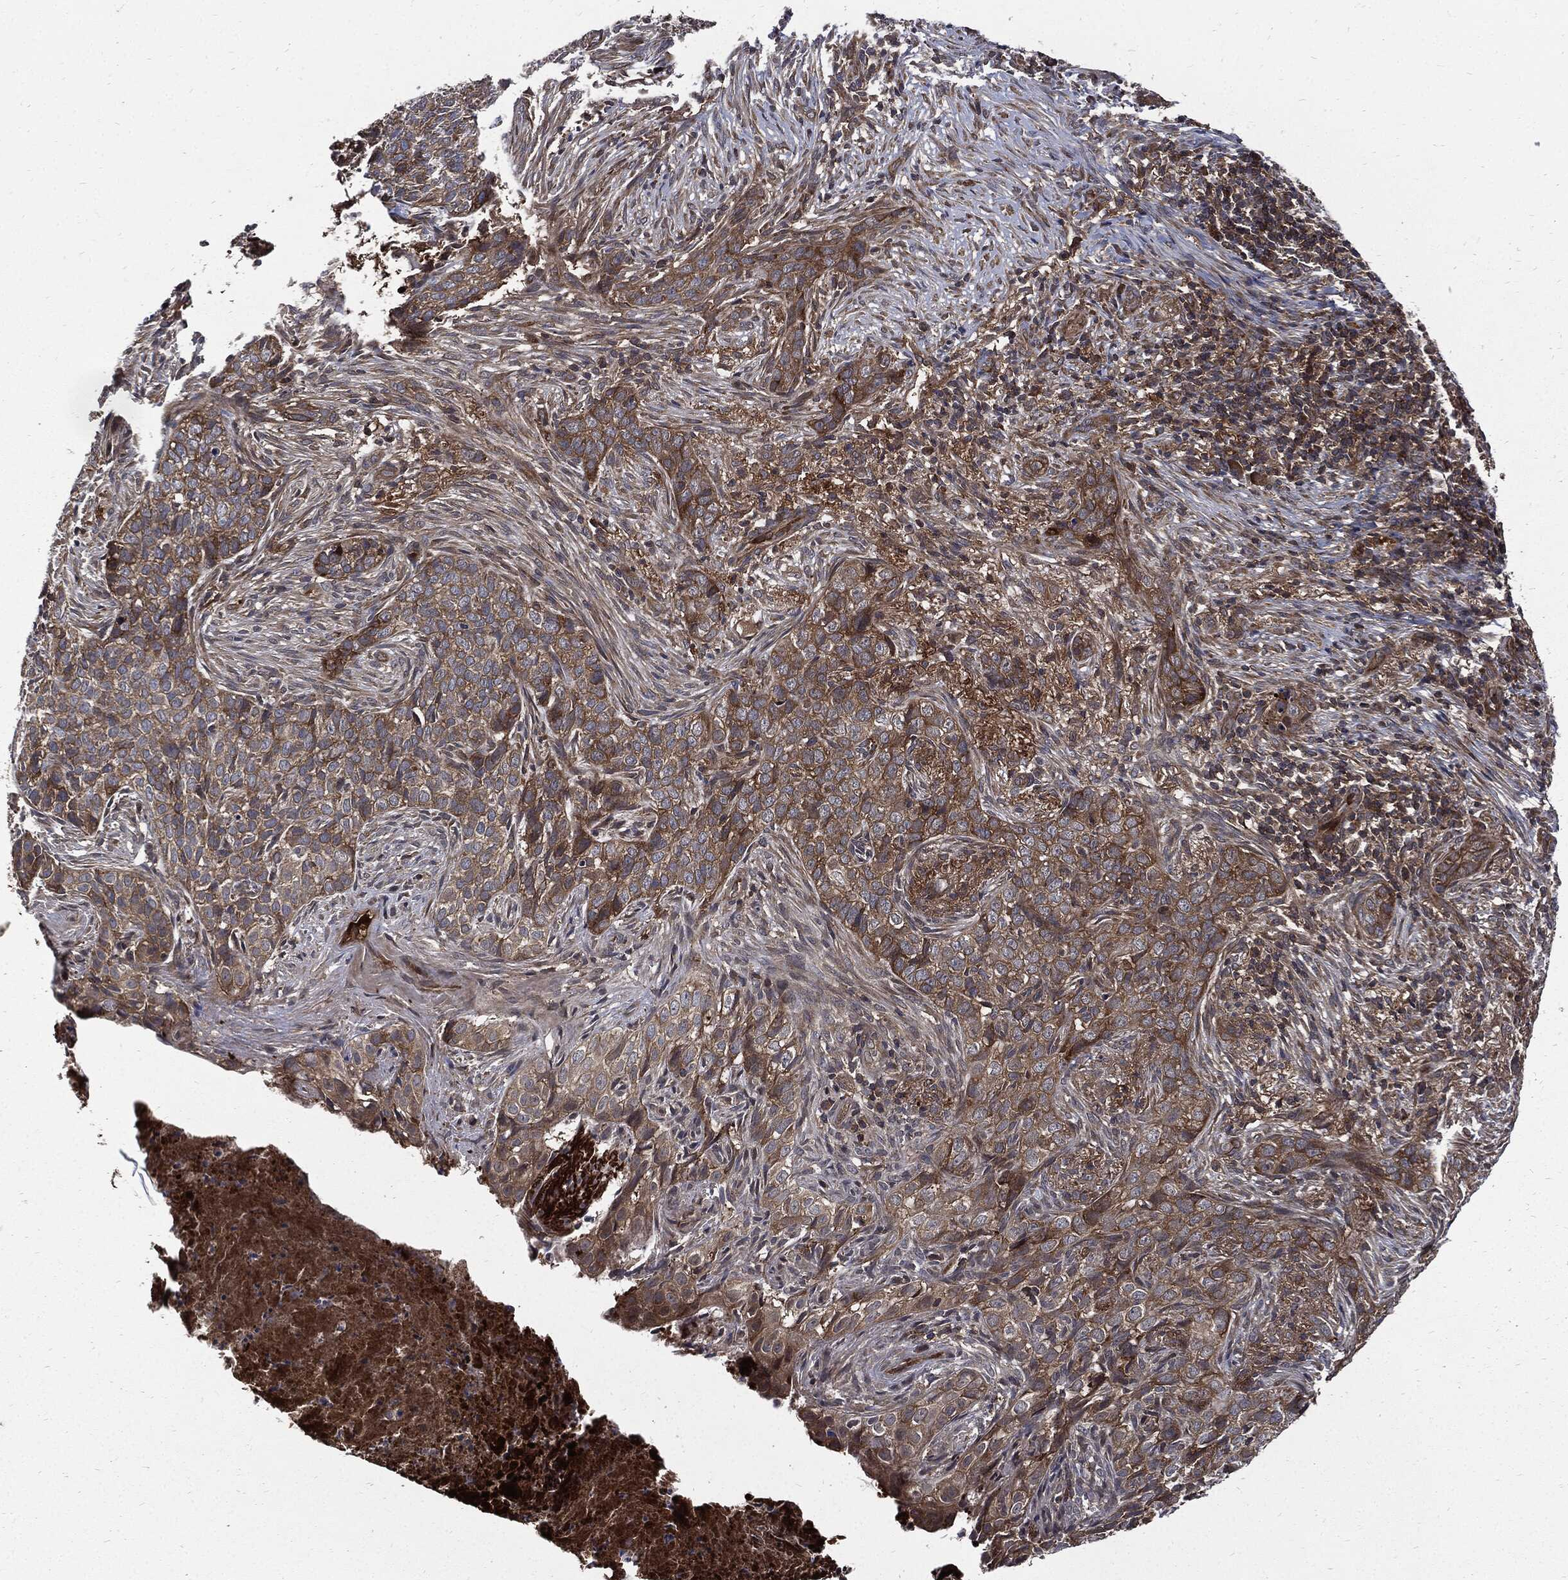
{"staining": {"intensity": "moderate", "quantity": "25%-75%", "location": "cytoplasmic/membranous"}, "tissue": "skin cancer", "cell_type": "Tumor cells", "image_type": "cancer", "snomed": [{"axis": "morphology", "description": "Squamous cell carcinoma, NOS"}, {"axis": "topography", "description": "Skin"}], "caption": "Immunohistochemistry (DAB) staining of skin squamous cell carcinoma exhibits moderate cytoplasmic/membranous protein positivity in about 25%-75% of tumor cells. (DAB = brown stain, brightfield microscopy at high magnification).", "gene": "CLU", "patient": {"sex": "male", "age": 88}}